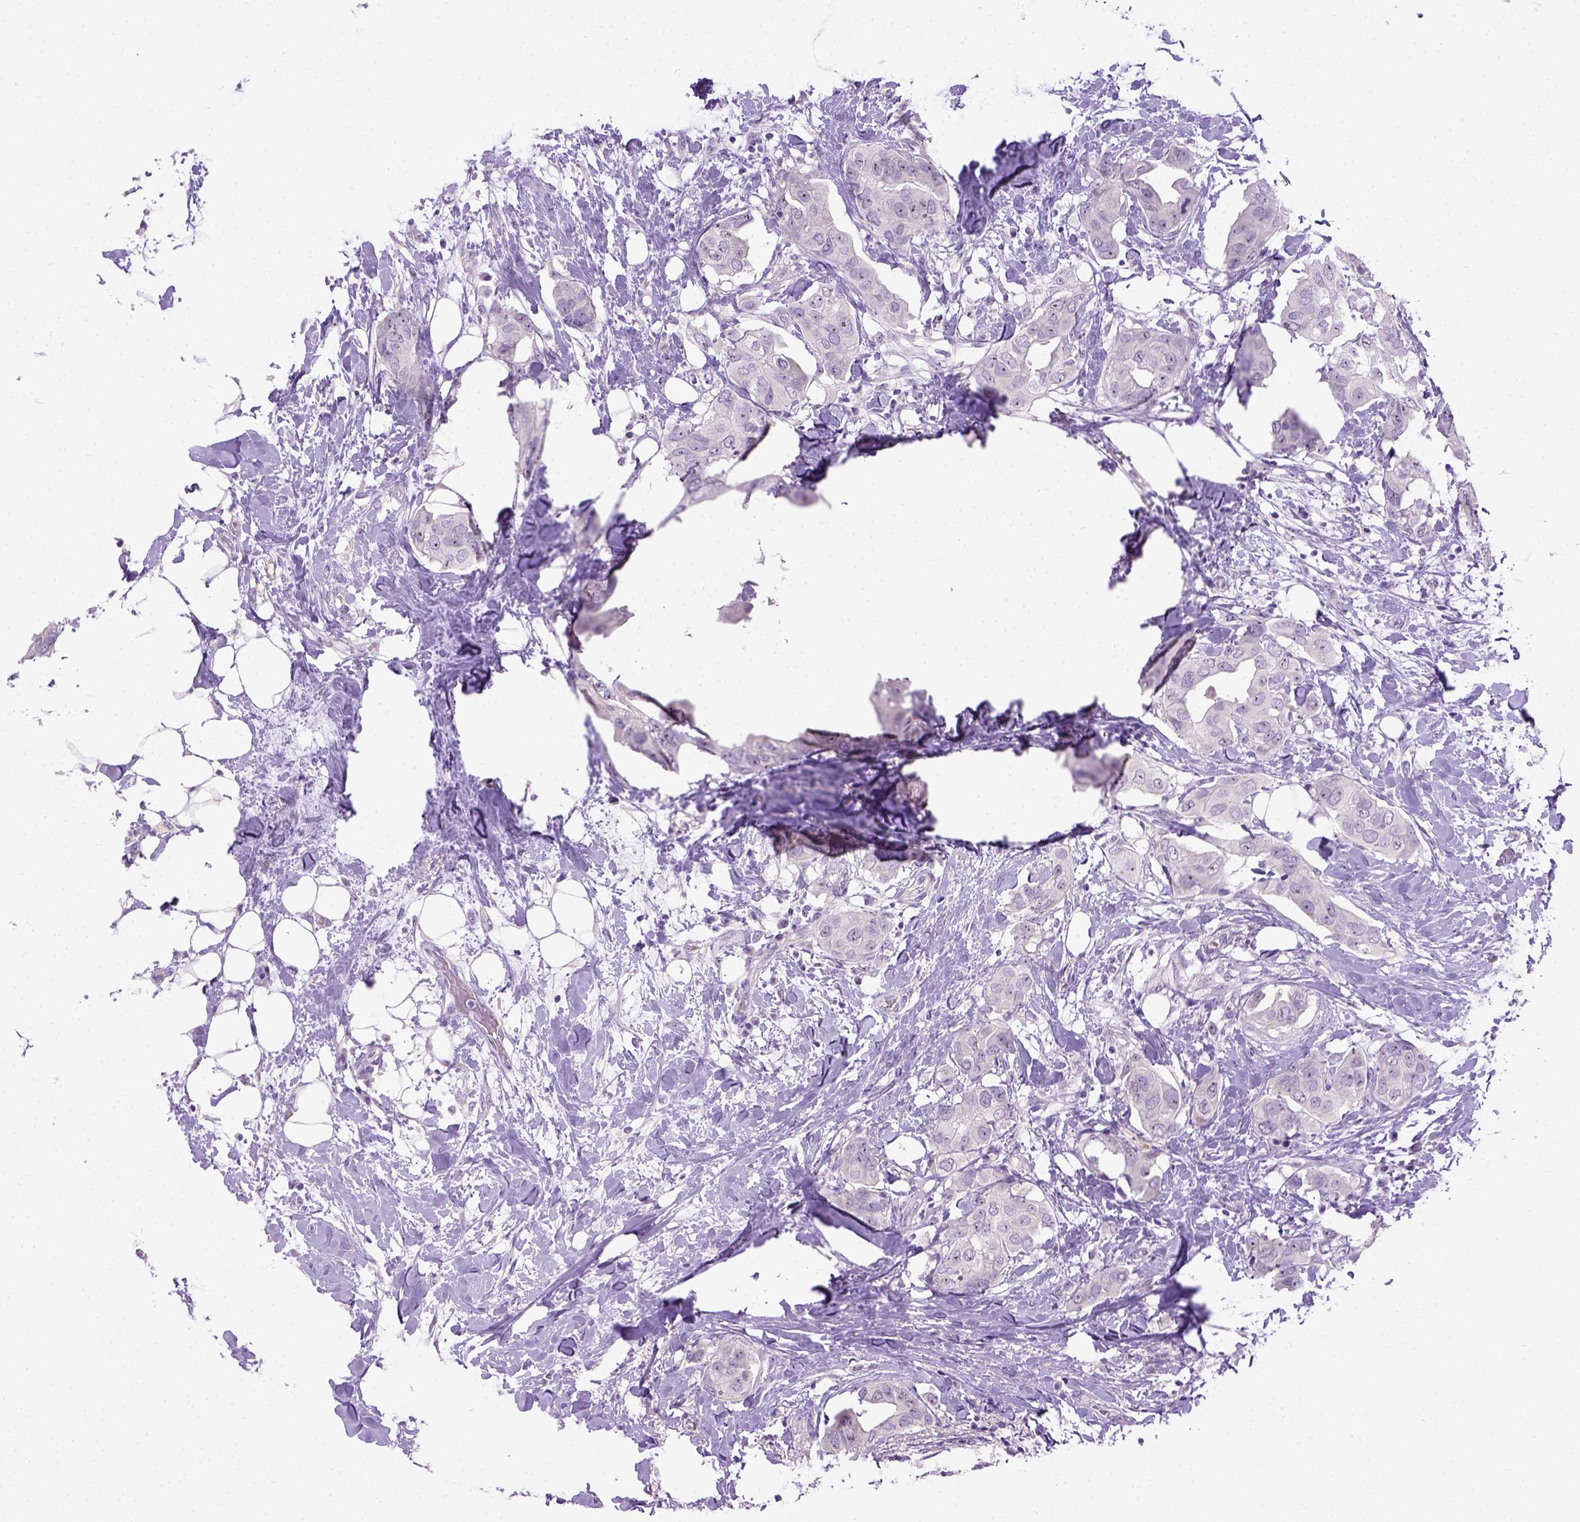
{"staining": {"intensity": "negative", "quantity": "none", "location": "none"}, "tissue": "breast cancer", "cell_type": "Tumor cells", "image_type": "cancer", "snomed": [{"axis": "morphology", "description": "Normal tissue, NOS"}, {"axis": "morphology", "description": "Duct carcinoma"}, {"axis": "topography", "description": "Breast"}], "caption": "A histopathology image of human breast cancer (infiltrating ductal carcinoma) is negative for staining in tumor cells.", "gene": "UTP4", "patient": {"sex": "female", "age": 40}}